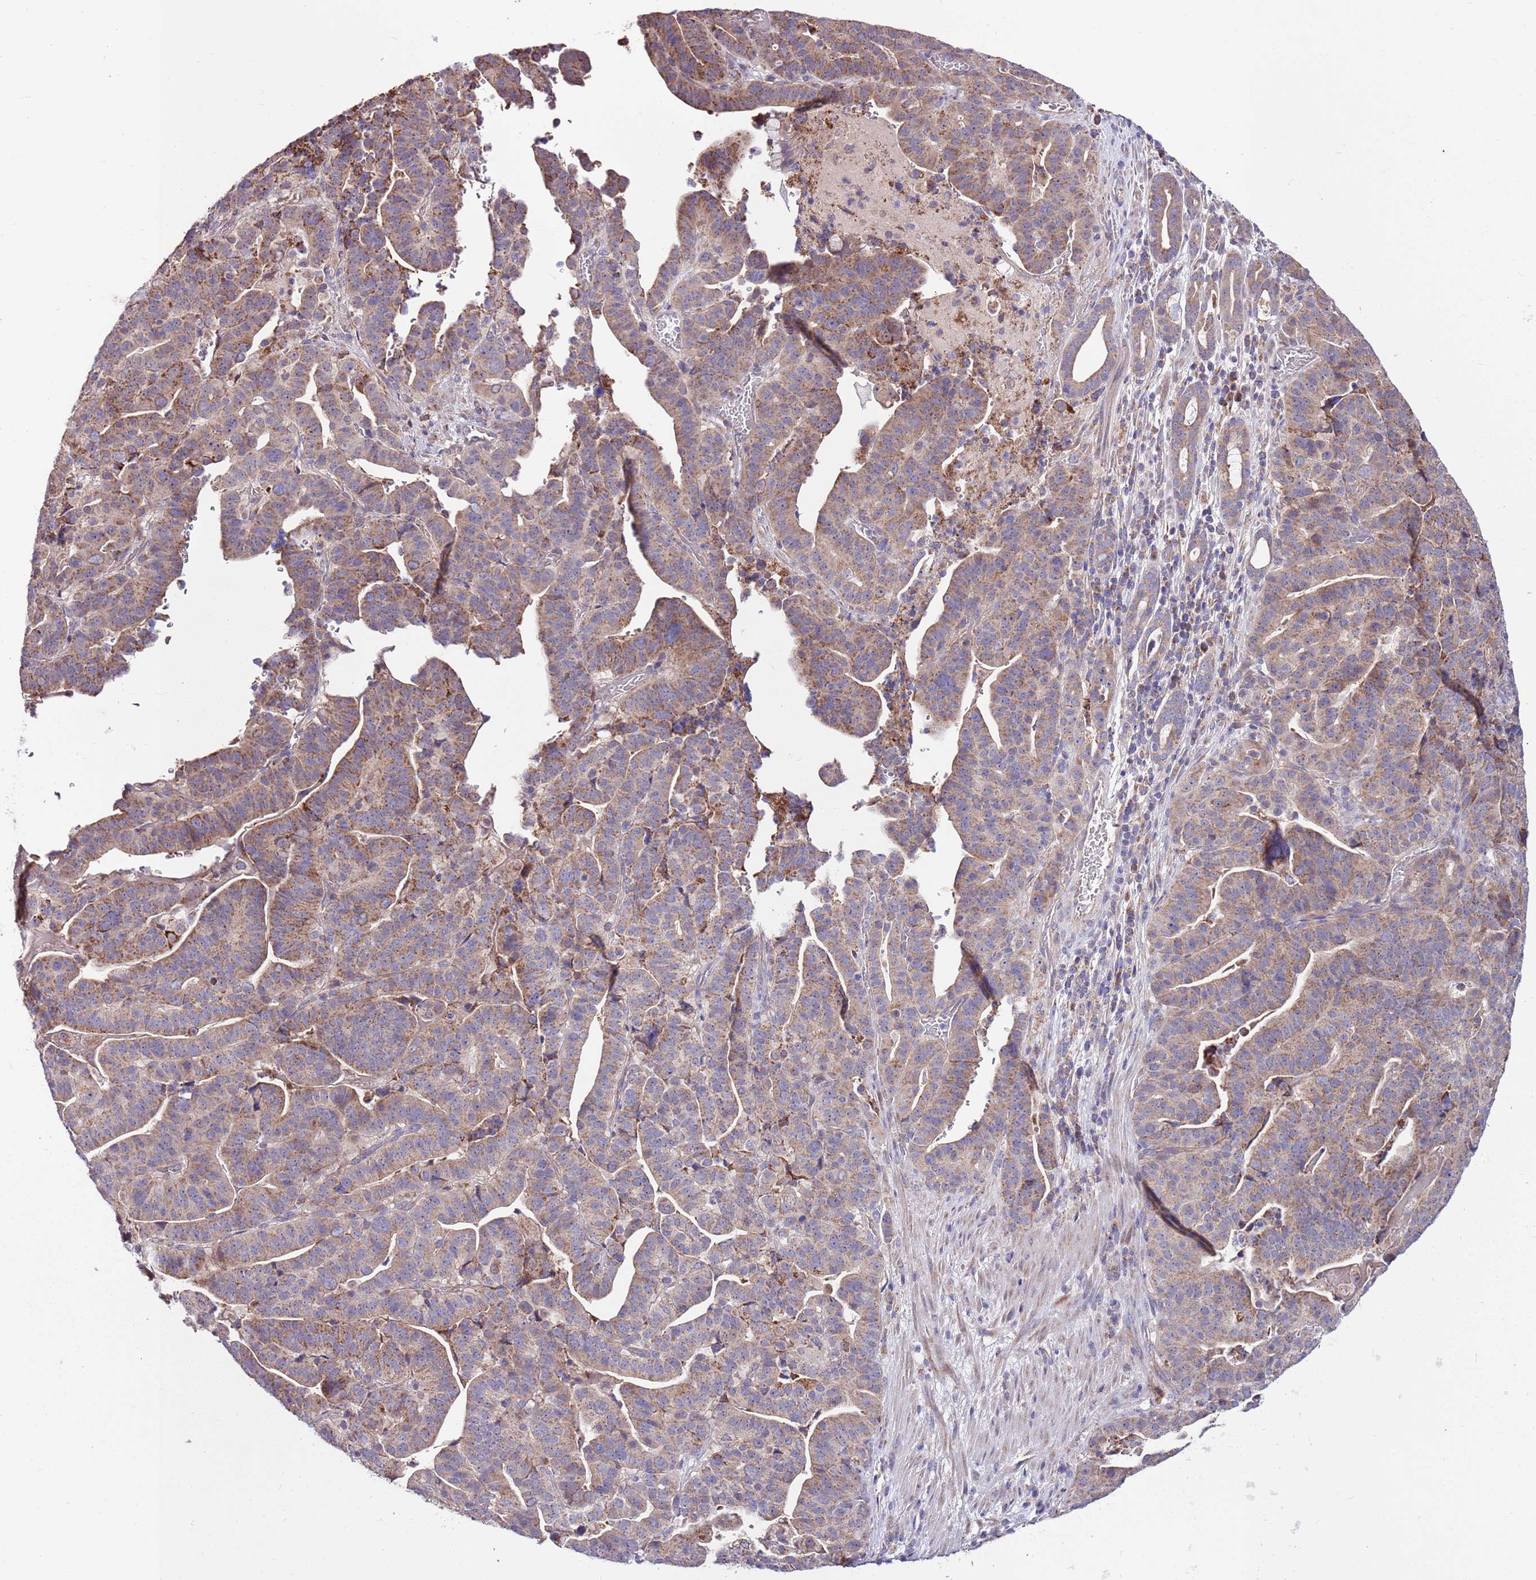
{"staining": {"intensity": "moderate", "quantity": "25%-75%", "location": "cytoplasmic/membranous"}, "tissue": "stomach cancer", "cell_type": "Tumor cells", "image_type": "cancer", "snomed": [{"axis": "morphology", "description": "Adenocarcinoma, NOS"}, {"axis": "topography", "description": "Stomach"}], "caption": "Protein expression analysis of adenocarcinoma (stomach) shows moderate cytoplasmic/membranous staining in about 25%-75% of tumor cells.", "gene": "SMG1", "patient": {"sex": "male", "age": 48}}